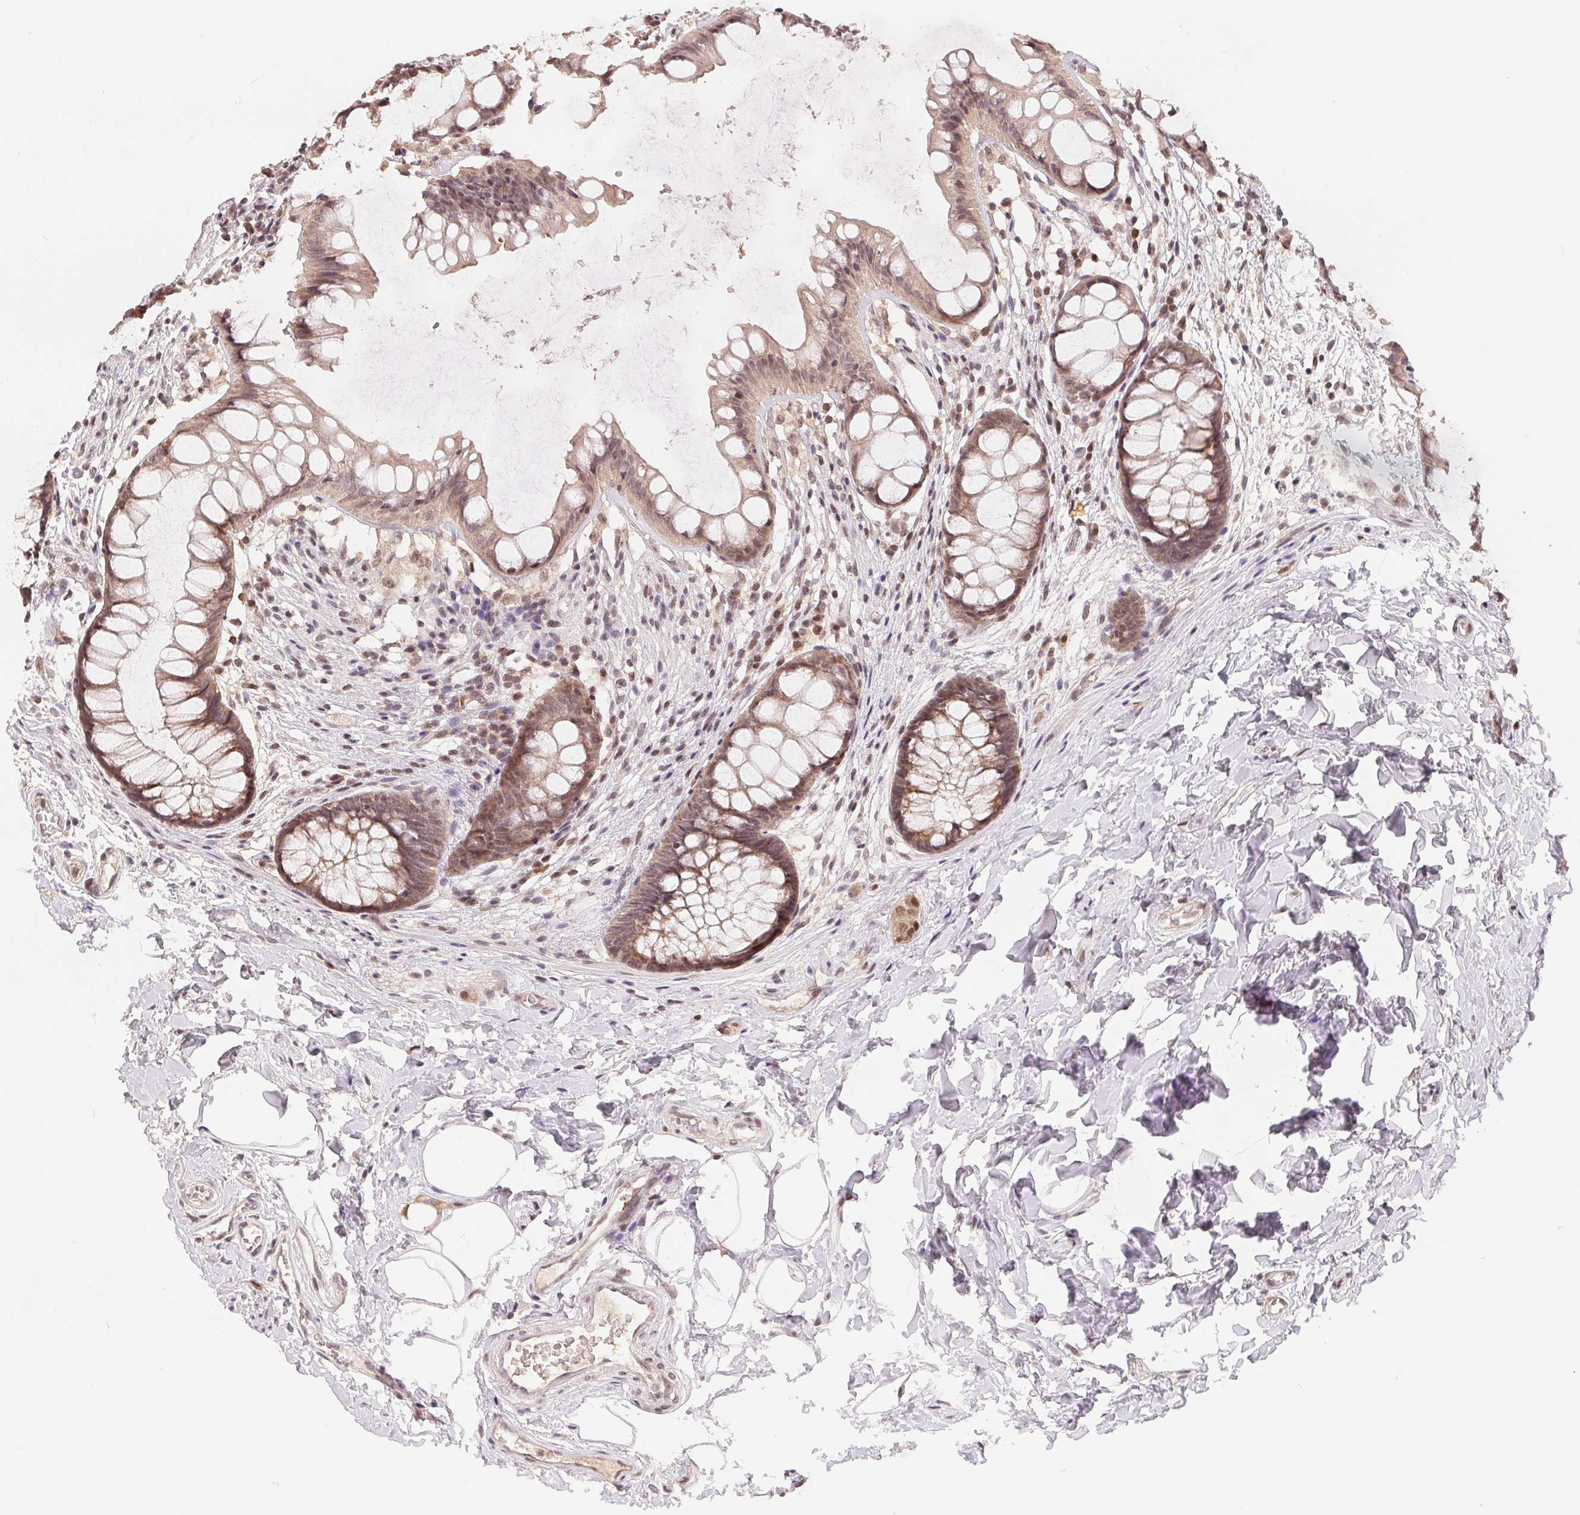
{"staining": {"intensity": "moderate", "quantity": "25%-75%", "location": "cytoplasmic/membranous,nuclear"}, "tissue": "rectum", "cell_type": "Glandular cells", "image_type": "normal", "snomed": [{"axis": "morphology", "description": "Normal tissue, NOS"}, {"axis": "topography", "description": "Rectum"}], "caption": "A micrograph showing moderate cytoplasmic/membranous,nuclear expression in about 25%-75% of glandular cells in normal rectum, as visualized by brown immunohistochemical staining.", "gene": "HMGN3", "patient": {"sex": "female", "age": 62}}